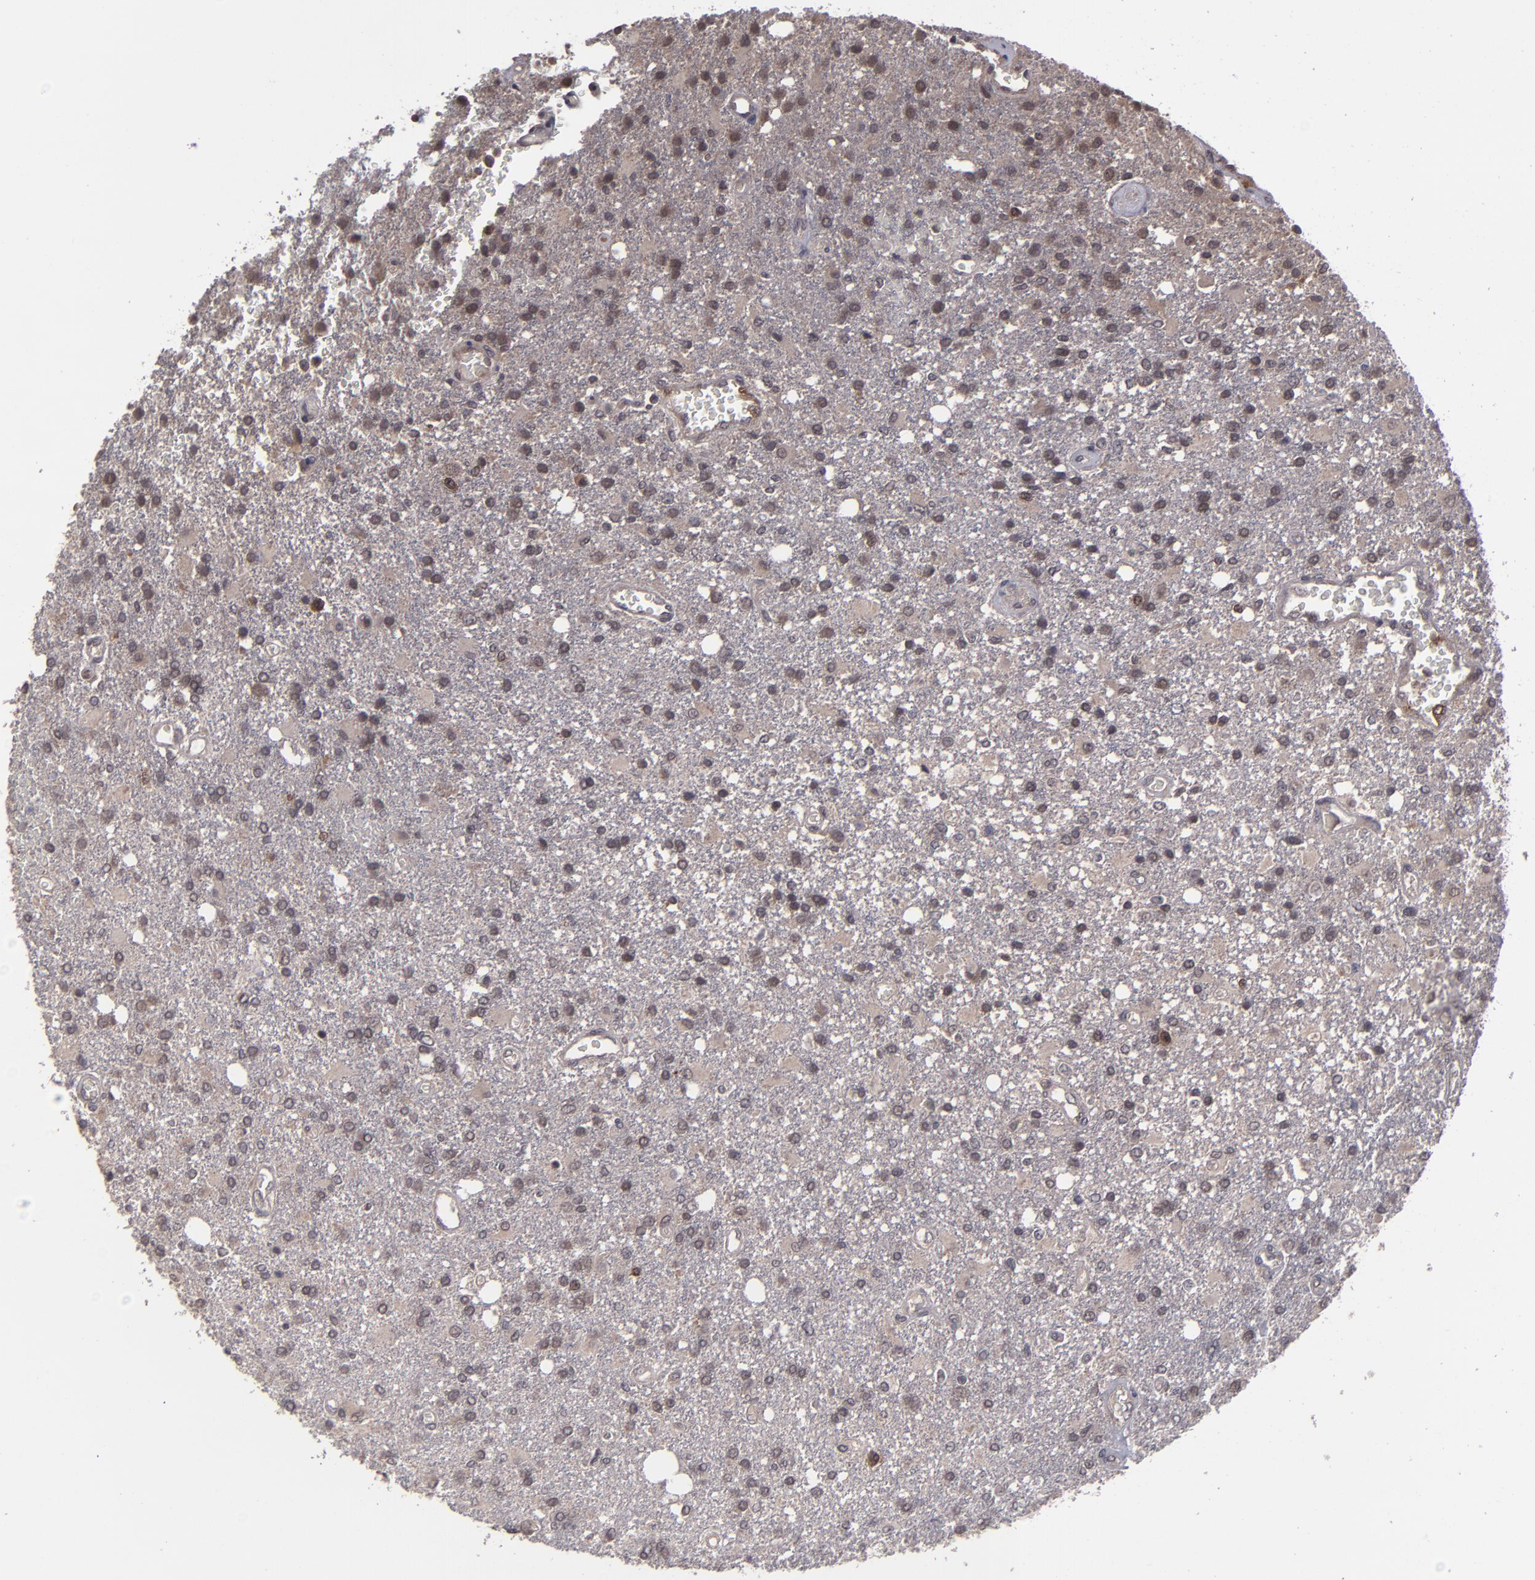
{"staining": {"intensity": "weak", "quantity": ">75%", "location": "cytoplasmic/membranous,nuclear"}, "tissue": "glioma", "cell_type": "Tumor cells", "image_type": "cancer", "snomed": [{"axis": "morphology", "description": "Glioma, malignant, High grade"}, {"axis": "topography", "description": "Cerebral cortex"}], "caption": "Tumor cells display weak cytoplasmic/membranous and nuclear positivity in about >75% of cells in glioma.", "gene": "TYMS", "patient": {"sex": "male", "age": 79}}